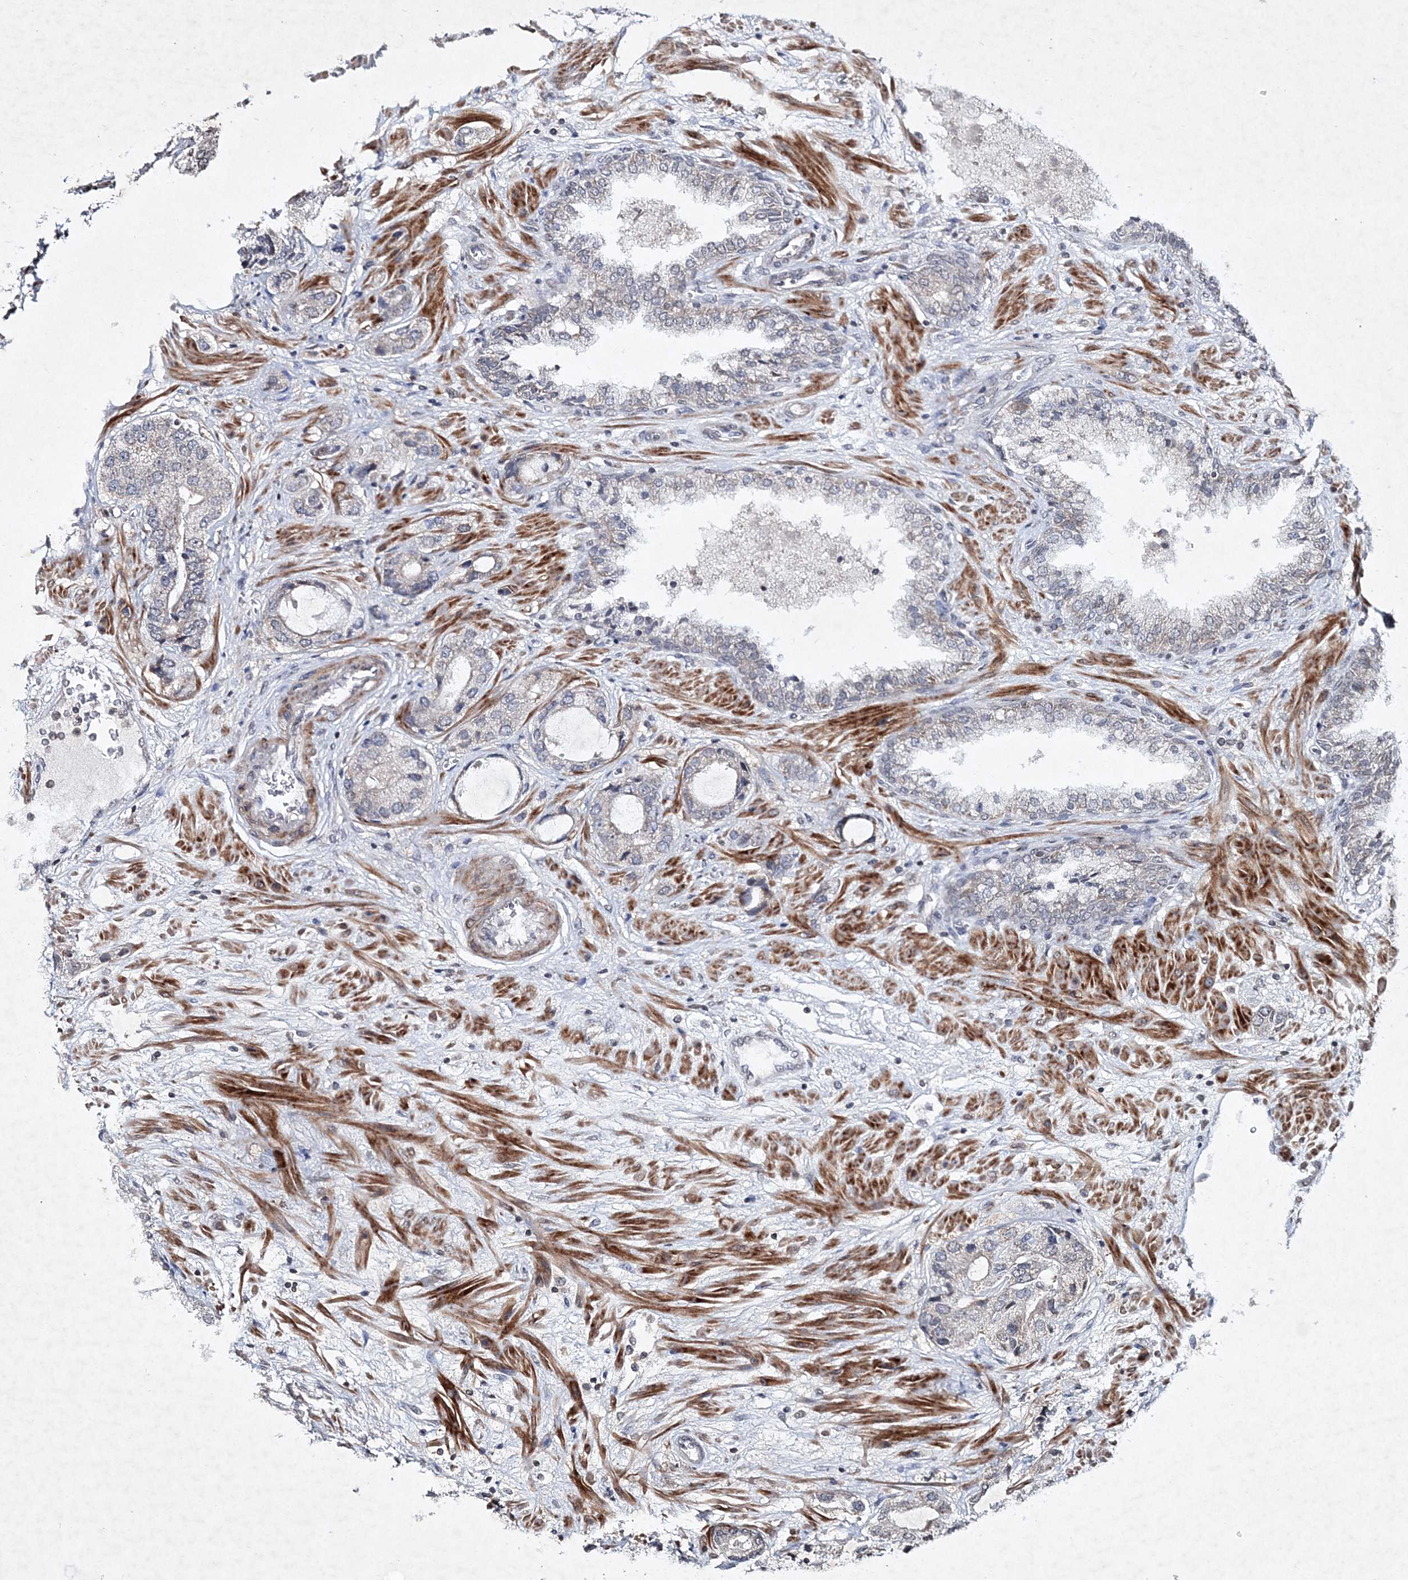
{"staining": {"intensity": "weak", "quantity": "<25%", "location": "cytoplasmic/membranous"}, "tissue": "prostate cancer", "cell_type": "Tumor cells", "image_type": "cancer", "snomed": [{"axis": "morphology", "description": "Normal tissue, NOS"}, {"axis": "morphology", "description": "Adenocarcinoma, High grade"}, {"axis": "topography", "description": "Prostate"}, {"axis": "topography", "description": "Peripheral nerve tissue"}], "caption": "Immunohistochemistry (IHC) histopathology image of human prostate adenocarcinoma (high-grade) stained for a protein (brown), which displays no staining in tumor cells. (DAB immunohistochemistry (IHC), high magnification).", "gene": "SOWAHB", "patient": {"sex": "male", "age": 59}}